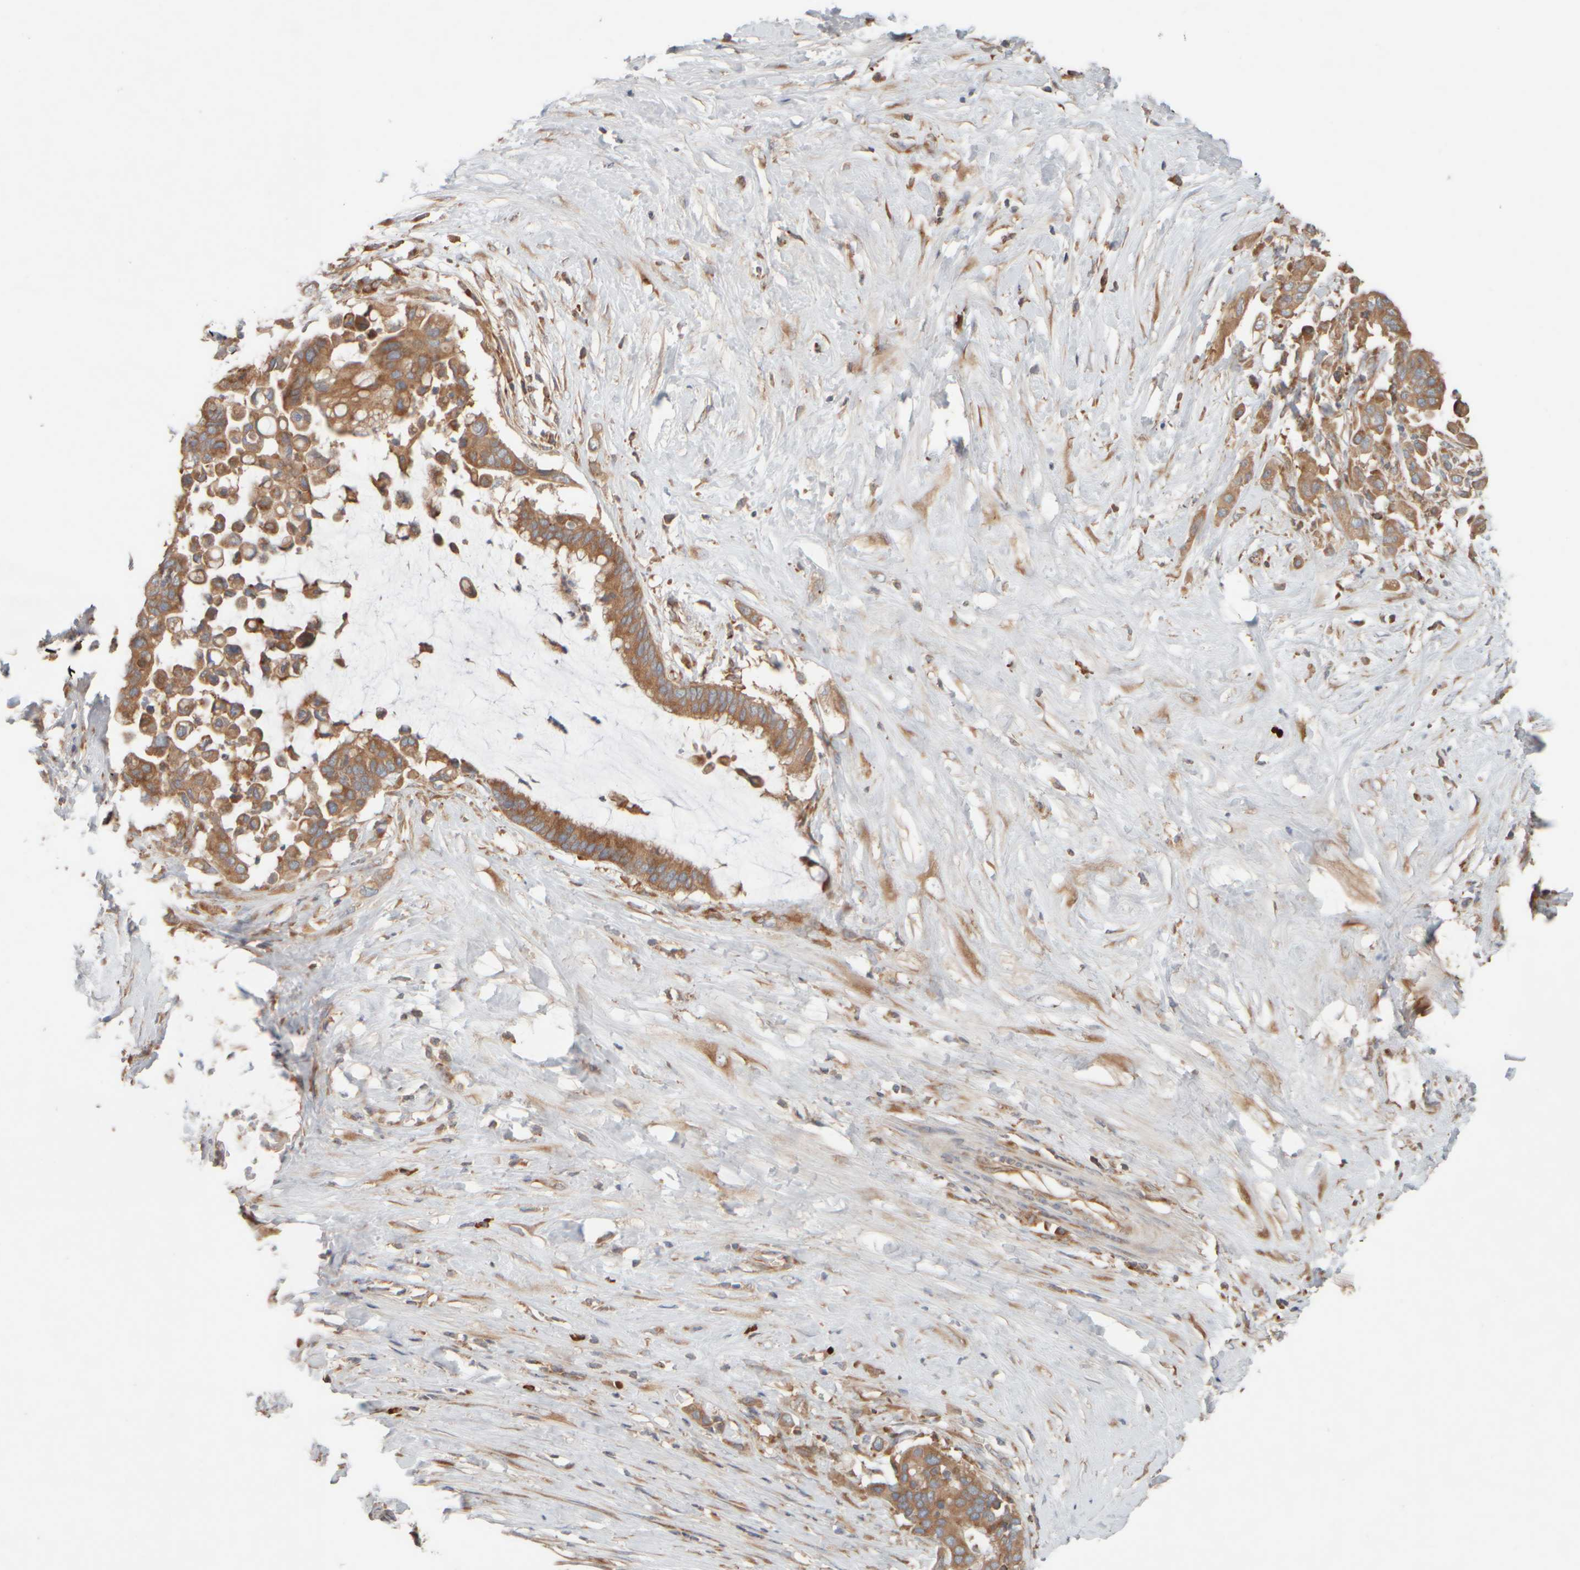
{"staining": {"intensity": "moderate", "quantity": ">75%", "location": "cytoplasmic/membranous"}, "tissue": "pancreatic cancer", "cell_type": "Tumor cells", "image_type": "cancer", "snomed": [{"axis": "morphology", "description": "Adenocarcinoma, NOS"}, {"axis": "topography", "description": "Pancreas"}], "caption": "This is an image of IHC staining of pancreatic adenocarcinoma, which shows moderate expression in the cytoplasmic/membranous of tumor cells.", "gene": "EIF2B3", "patient": {"sex": "male", "age": 41}}